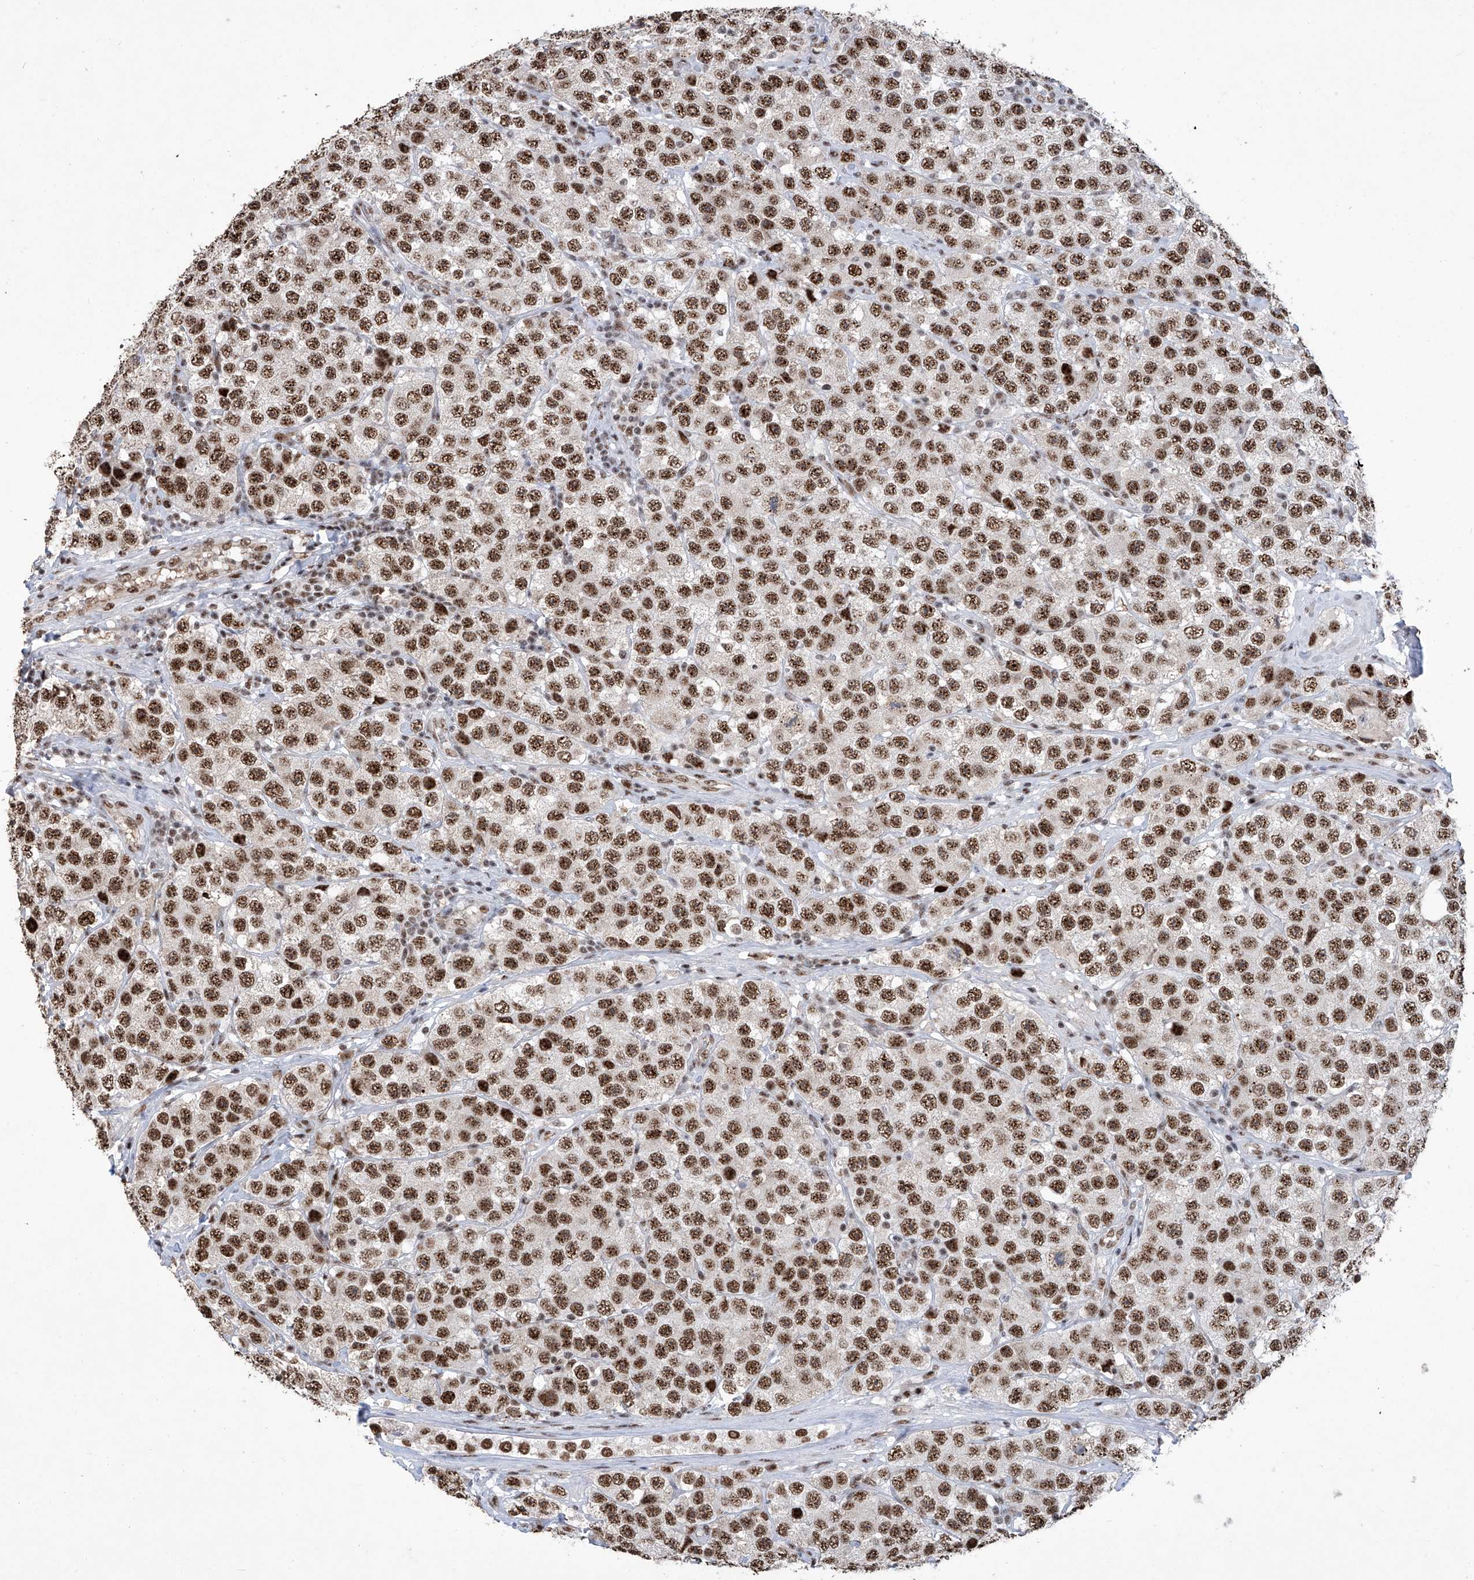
{"staining": {"intensity": "strong", "quantity": ">75%", "location": "nuclear"}, "tissue": "testis cancer", "cell_type": "Tumor cells", "image_type": "cancer", "snomed": [{"axis": "morphology", "description": "Seminoma, NOS"}, {"axis": "topography", "description": "Testis"}], "caption": "High-magnification brightfield microscopy of testis cancer (seminoma) stained with DAB (brown) and counterstained with hematoxylin (blue). tumor cells exhibit strong nuclear staining is seen in about>75% of cells.", "gene": "FBXL4", "patient": {"sex": "male", "age": 28}}